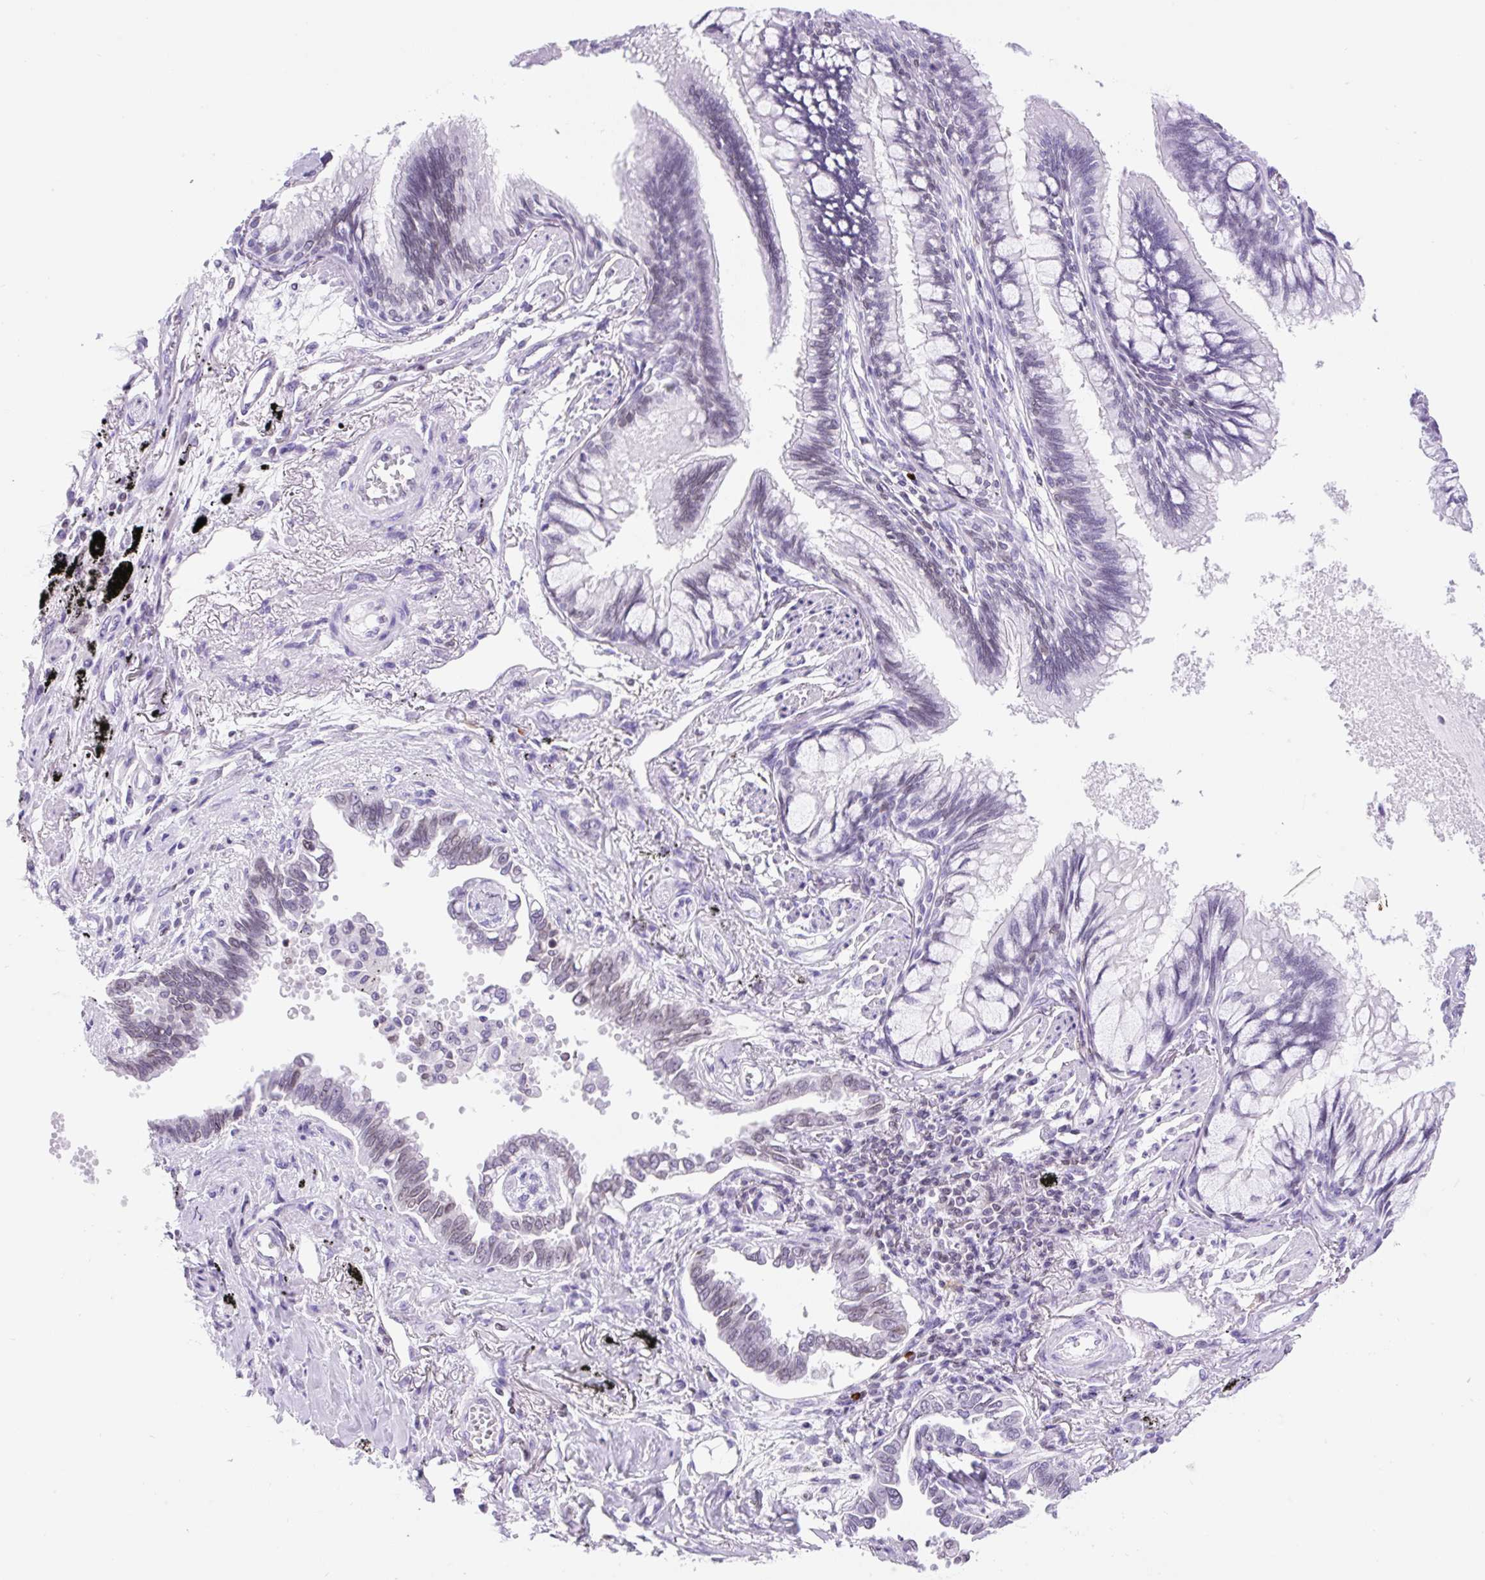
{"staining": {"intensity": "weak", "quantity": "<25%", "location": "cytoplasmic/membranous,nuclear"}, "tissue": "lung cancer", "cell_type": "Tumor cells", "image_type": "cancer", "snomed": [{"axis": "morphology", "description": "Adenocarcinoma, NOS"}, {"axis": "topography", "description": "Lung"}], "caption": "High magnification brightfield microscopy of lung cancer stained with DAB (3,3'-diaminobenzidine) (brown) and counterstained with hematoxylin (blue): tumor cells show no significant staining.", "gene": "VPREB1", "patient": {"sex": "male", "age": 67}}